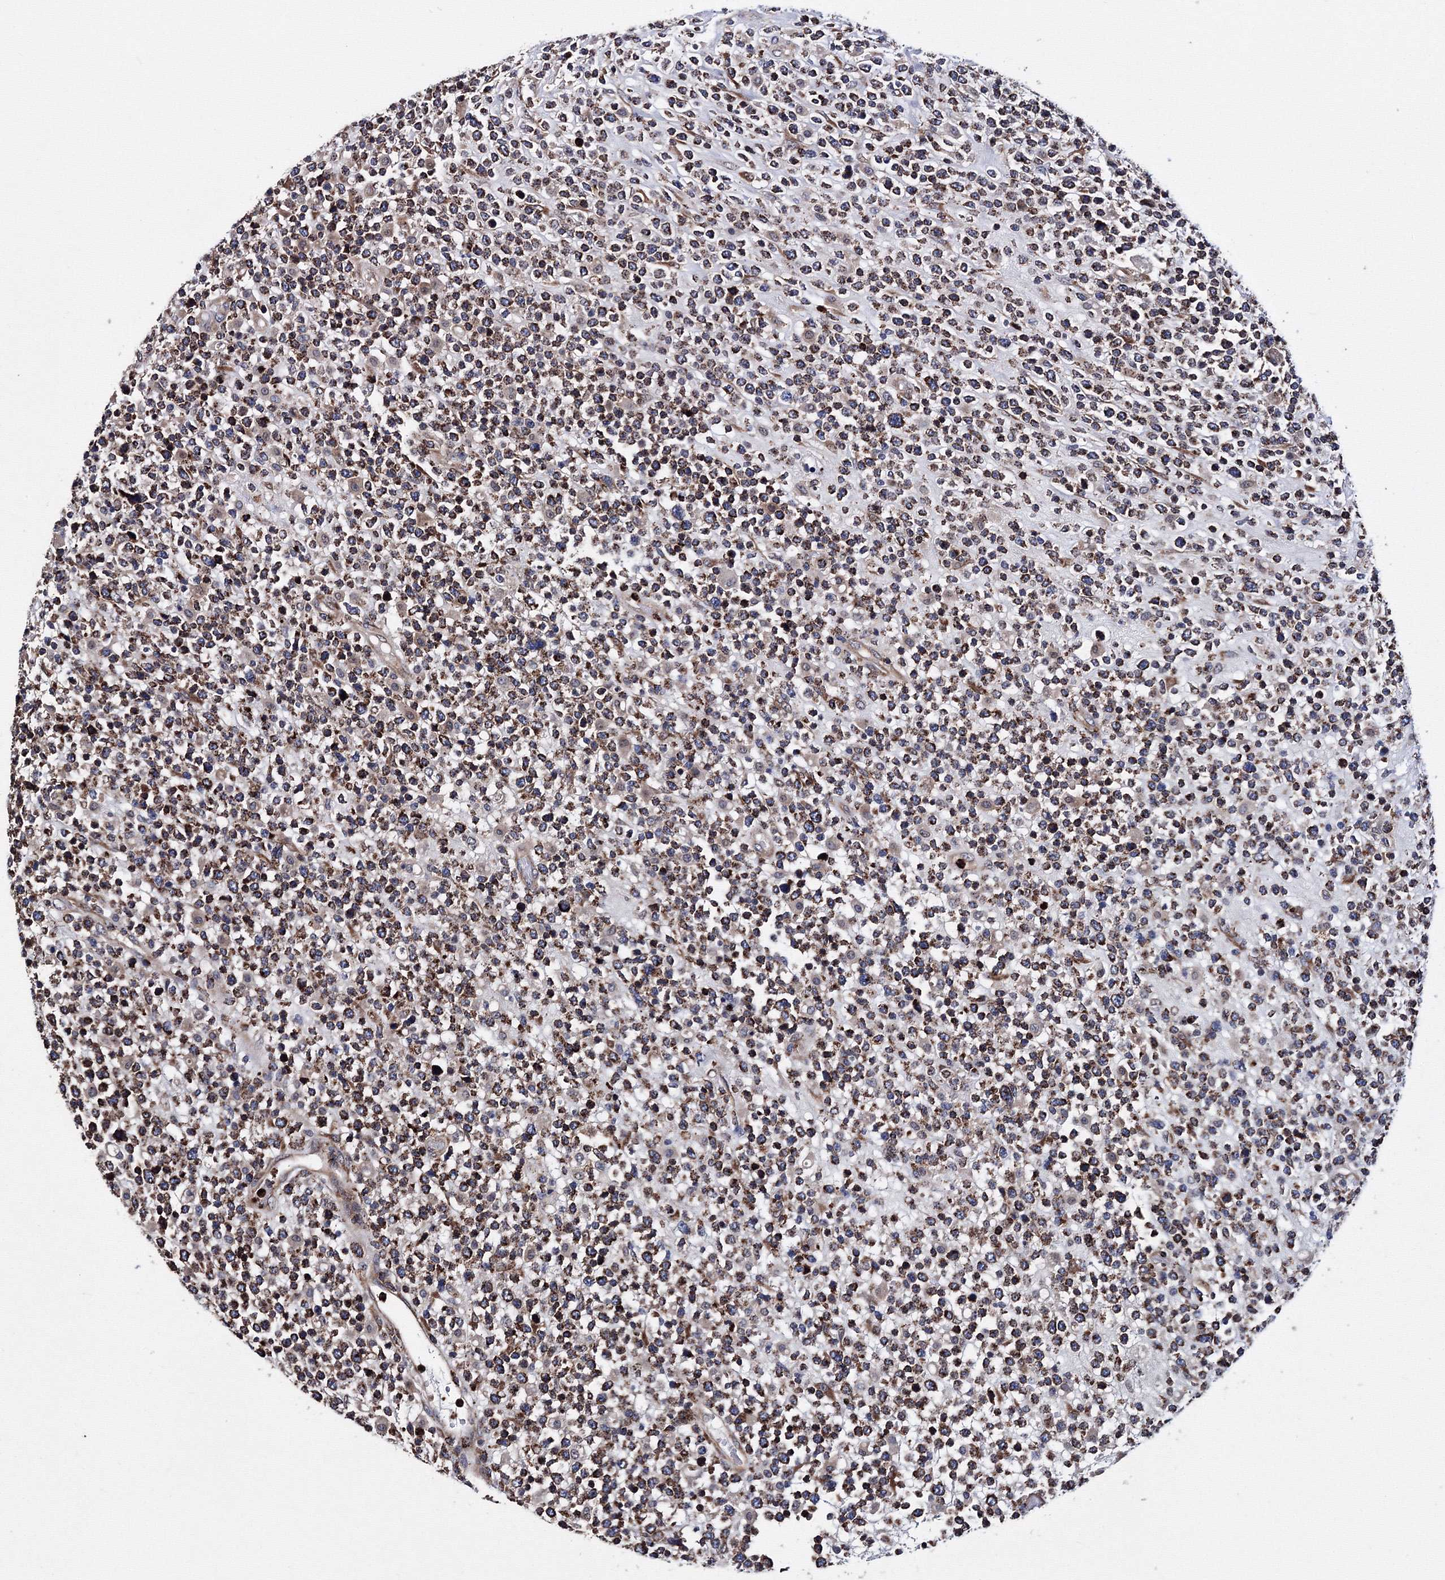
{"staining": {"intensity": "negative", "quantity": "none", "location": "none"}, "tissue": "lymphoma", "cell_type": "Tumor cells", "image_type": "cancer", "snomed": [{"axis": "morphology", "description": "Malignant lymphoma, non-Hodgkin's type, High grade"}, {"axis": "topography", "description": "Colon"}], "caption": "A histopathology image of human high-grade malignant lymphoma, non-Hodgkin's type is negative for staining in tumor cells.", "gene": "PHYKPL", "patient": {"sex": "female", "age": 53}}